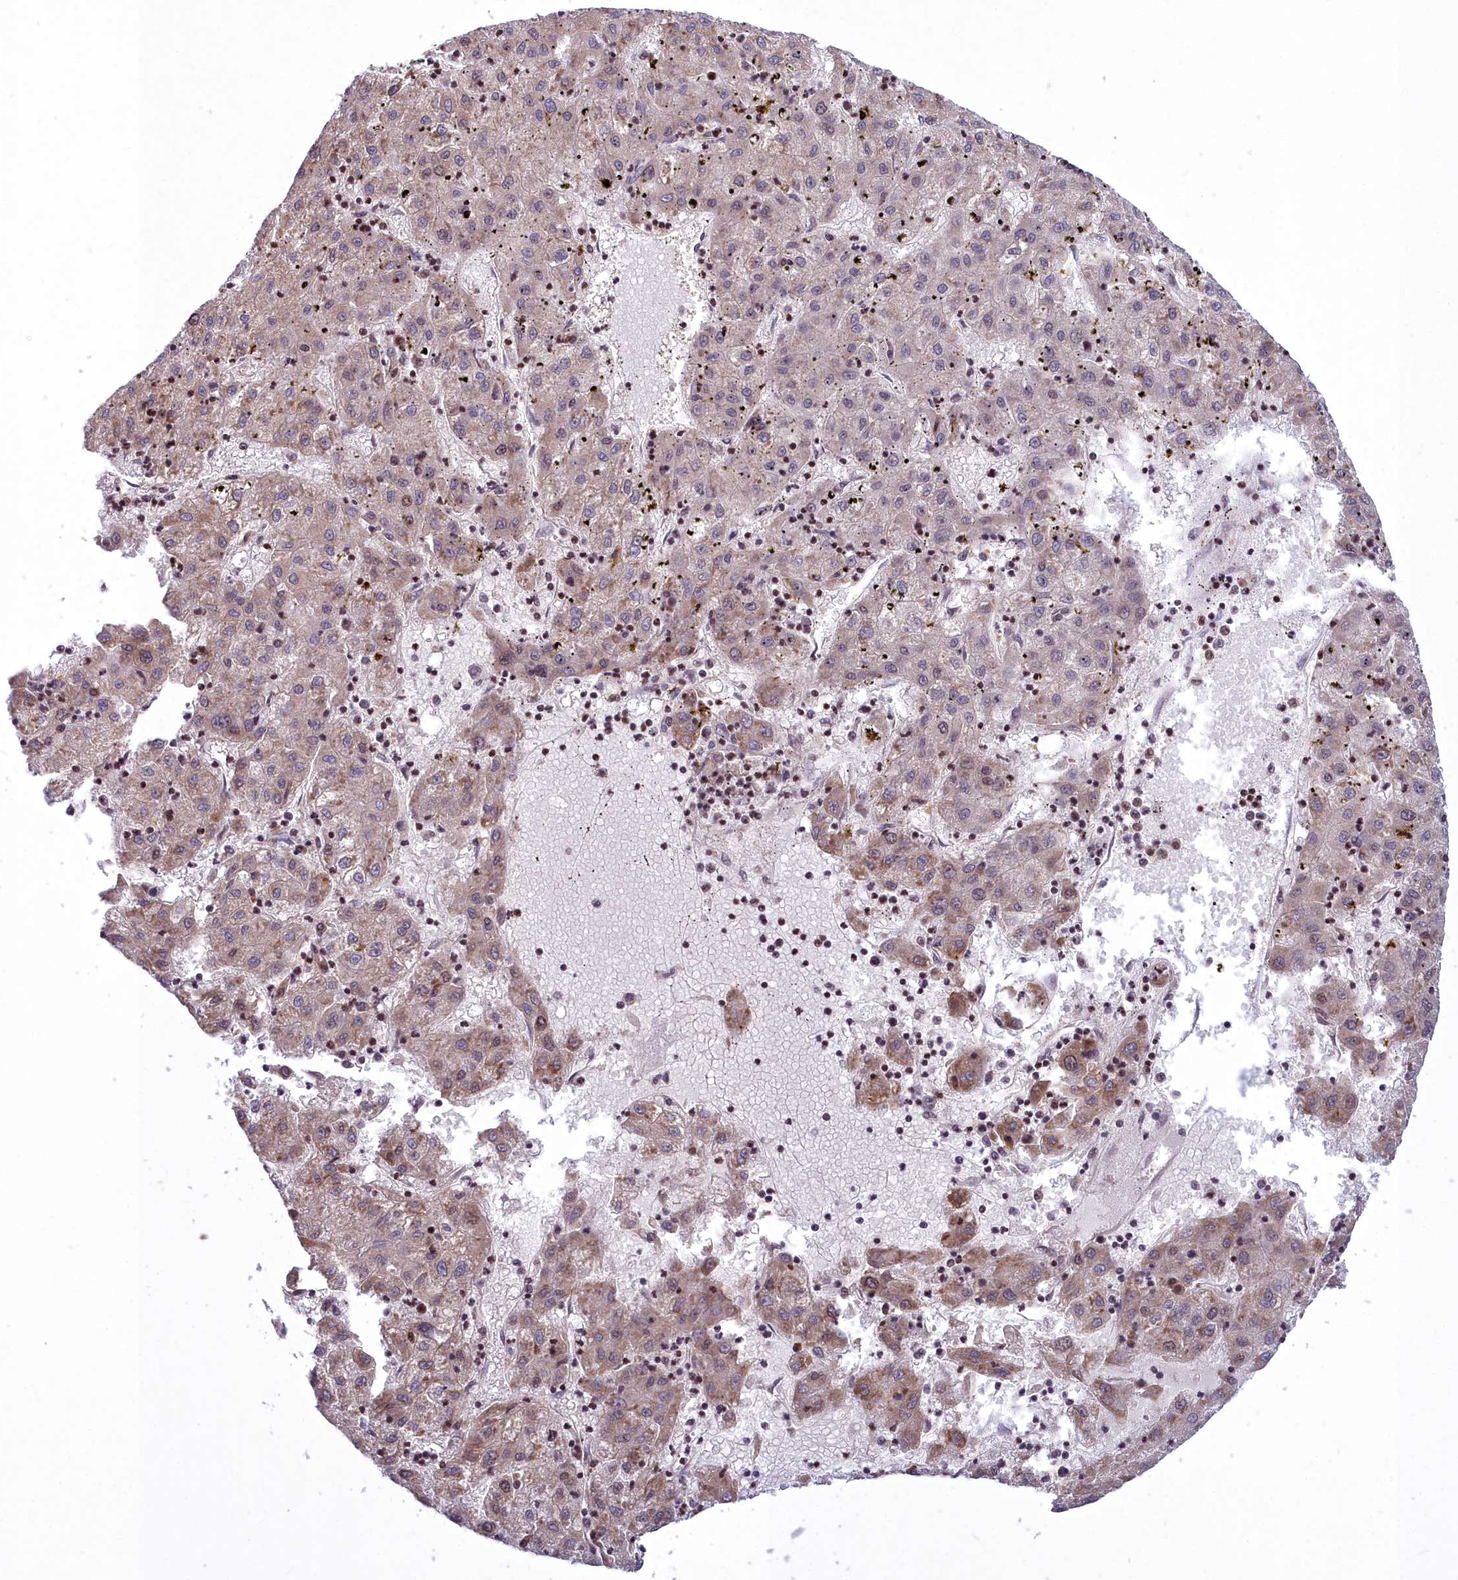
{"staining": {"intensity": "weak", "quantity": "25%-75%", "location": "cytoplasmic/membranous"}, "tissue": "liver cancer", "cell_type": "Tumor cells", "image_type": "cancer", "snomed": [{"axis": "morphology", "description": "Carcinoma, Hepatocellular, NOS"}, {"axis": "topography", "description": "Liver"}], "caption": "Liver hepatocellular carcinoma stained with a protein marker exhibits weak staining in tumor cells.", "gene": "GMEB1", "patient": {"sex": "male", "age": 72}}